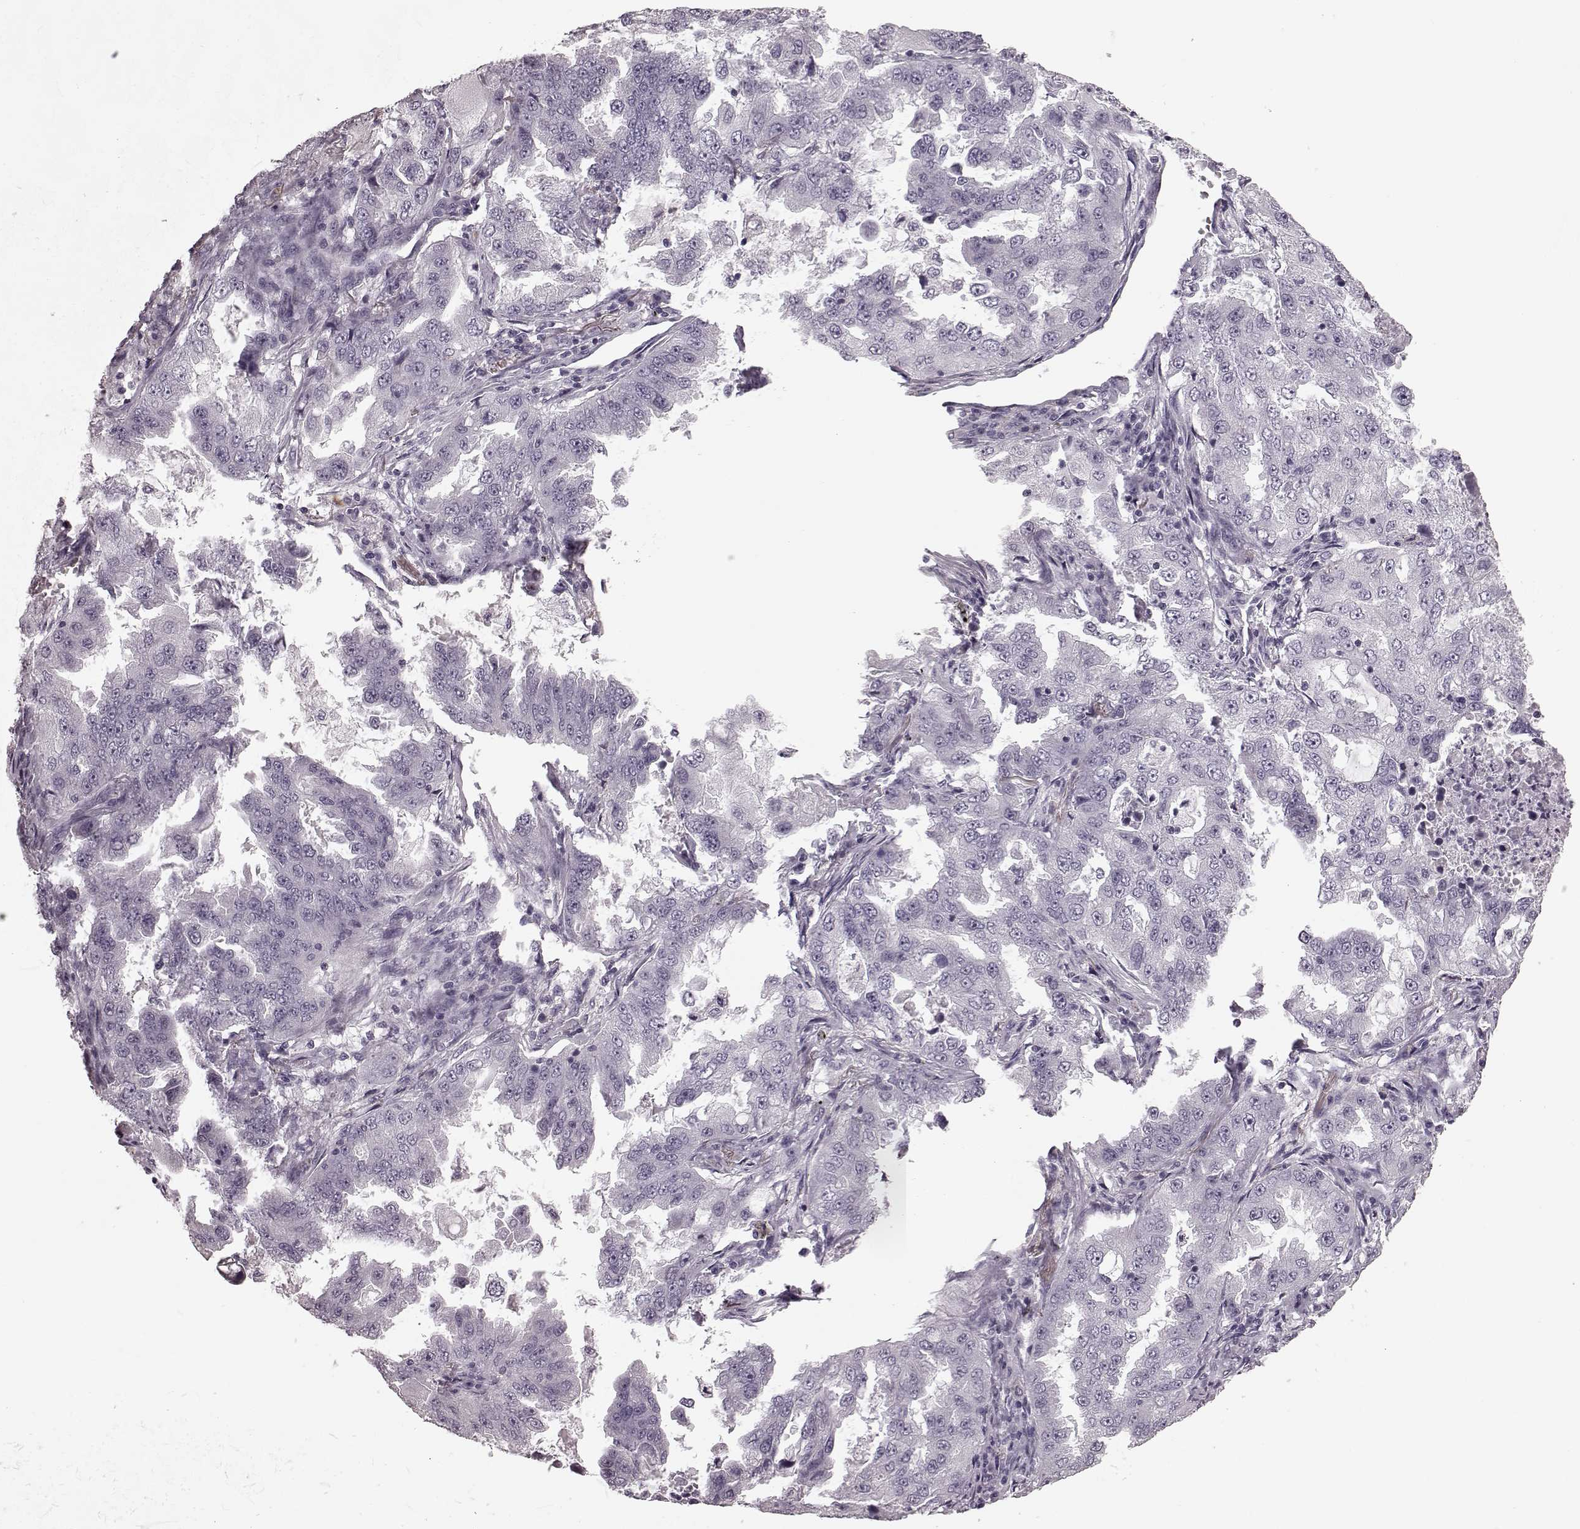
{"staining": {"intensity": "negative", "quantity": "none", "location": "none"}, "tissue": "lung cancer", "cell_type": "Tumor cells", "image_type": "cancer", "snomed": [{"axis": "morphology", "description": "Adenocarcinoma, NOS"}, {"axis": "topography", "description": "Lung"}], "caption": "Immunohistochemistry (IHC) of human lung cancer (adenocarcinoma) exhibits no positivity in tumor cells.", "gene": "CST7", "patient": {"sex": "female", "age": 61}}